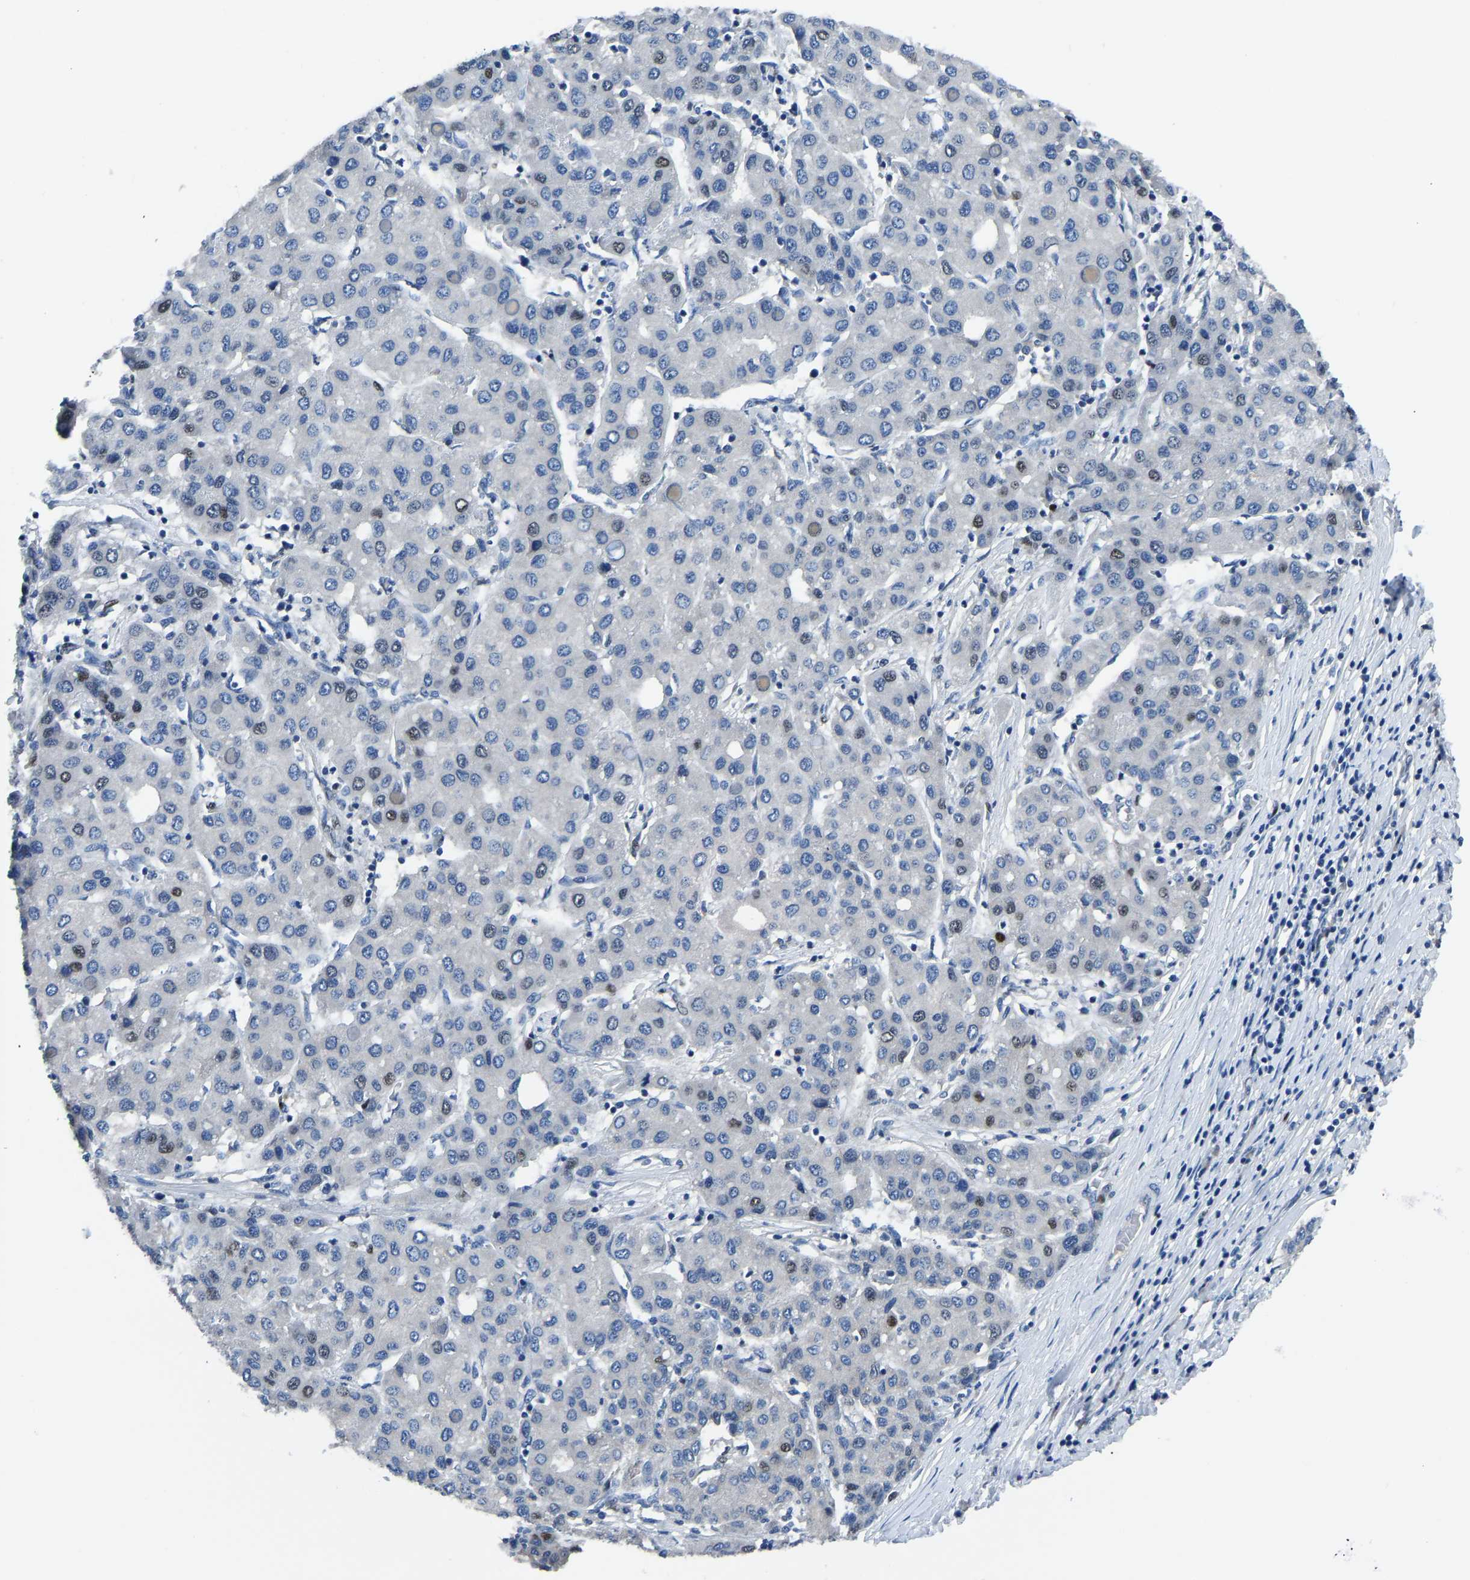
{"staining": {"intensity": "negative", "quantity": "none", "location": "none"}, "tissue": "liver cancer", "cell_type": "Tumor cells", "image_type": "cancer", "snomed": [{"axis": "morphology", "description": "Carcinoma, Hepatocellular, NOS"}, {"axis": "topography", "description": "Liver"}], "caption": "Immunohistochemistry (IHC) photomicrograph of neoplastic tissue: human liver cancer stained with DAB exhibits no significant protein positivity in tumor cells. Brightfield microscopy of immunohistochemistry stained with DAB (3,3'-diaminobenzidine) (brown) and hematoxylin (blue), captured at high magnification.", "gene": "EGR1", "patient": {"sex": "male", "age": 65}}